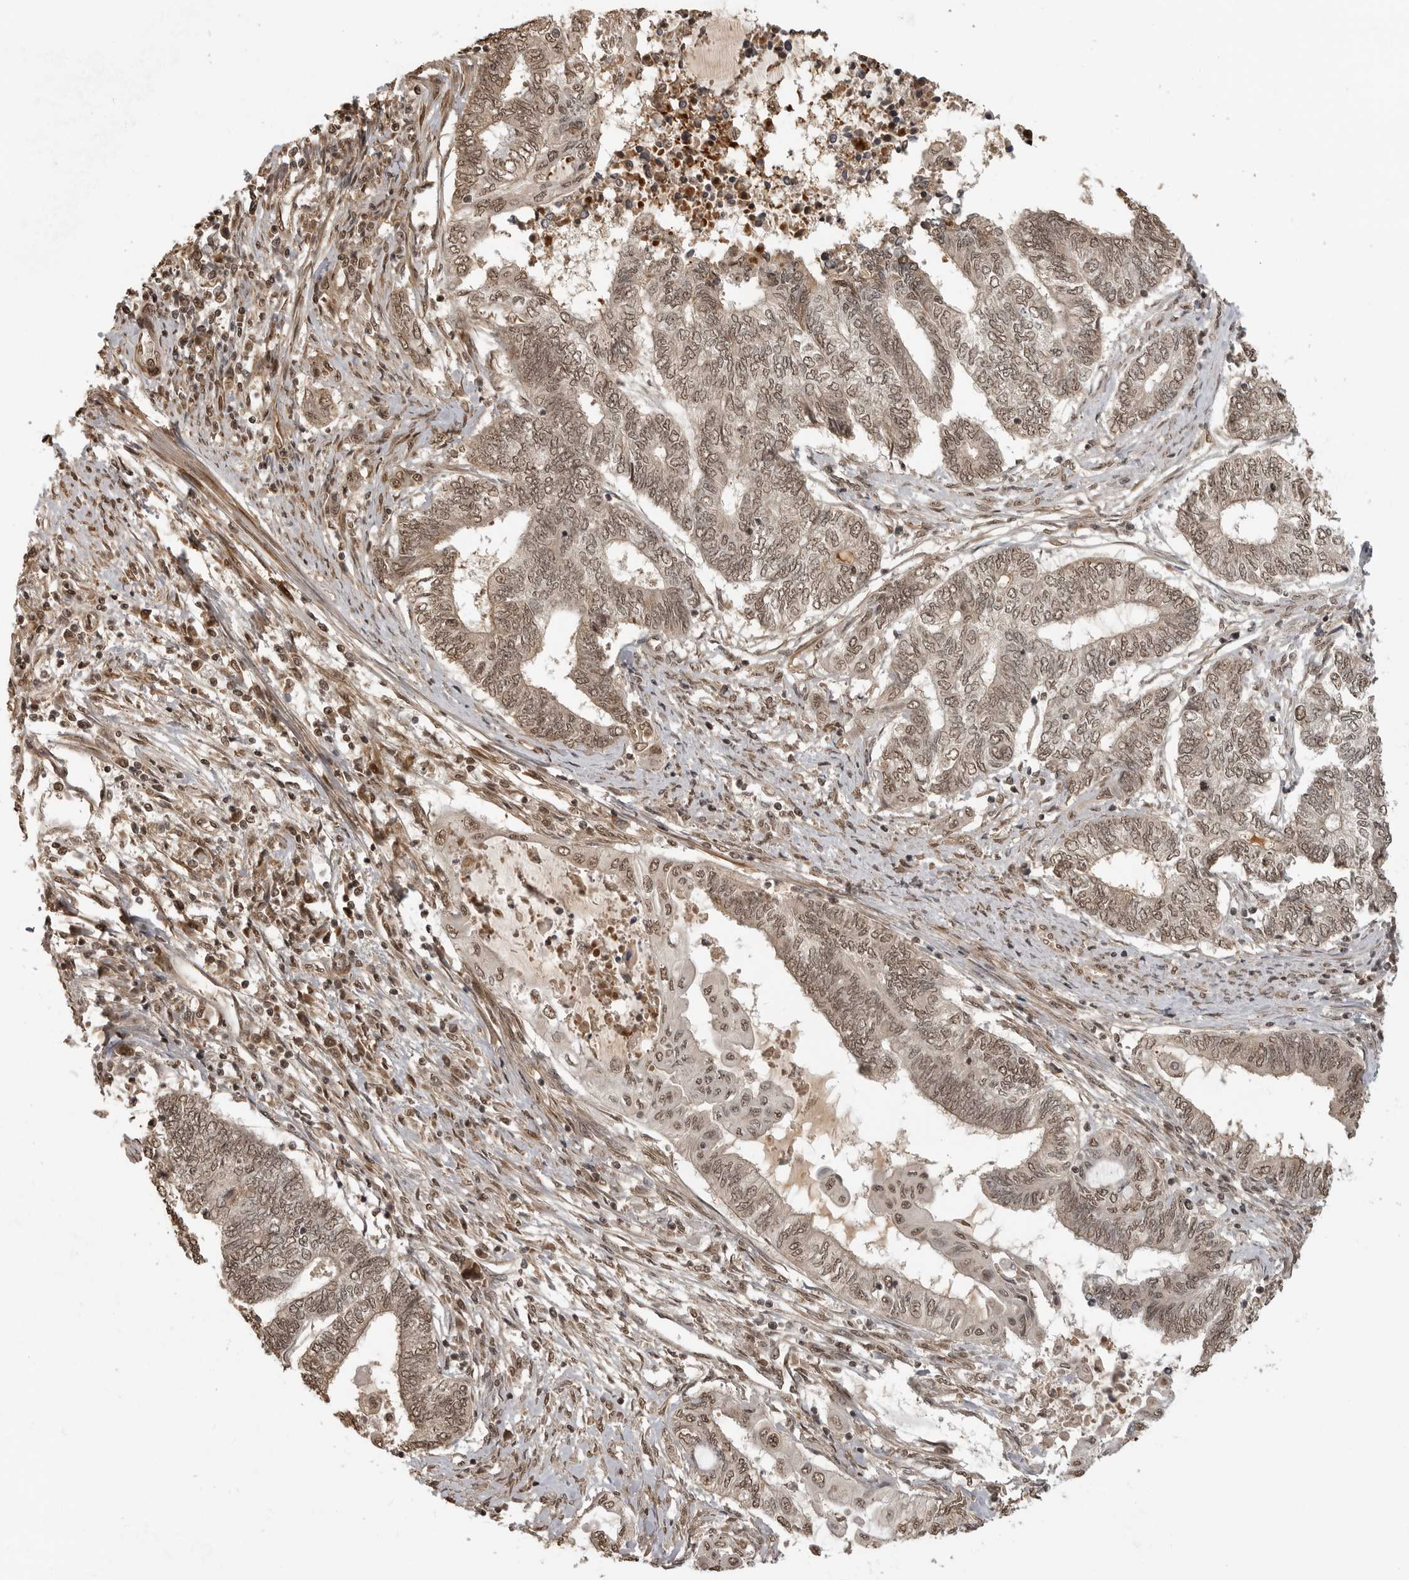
{"staining": {"intensity": "weak", "quantity": ">75%", "location": "nuclear"}, "tissue": "endometrial cancer", "cell_type": "Tumor cells", "image_type": "cancer", "snomed": [{"axis": "morphology", "description": "Adenocarcinoma, NOS"}, {"axis": "topography", "description": "Uterus"}, {"axis": "topography", "description": "Endometrium"}], "caption": "A high-resolution histopathology image shows immunohistochemistry (IHC) staining of endometrial cancer, which demonstrates weak nuclear staining in approximately >75% of tumor cells. (brown staining indicates protein expression, while blue staining denotes nuclei).", "gene": "CLOCK", "patient": {"sex": "female", "age": 70}}